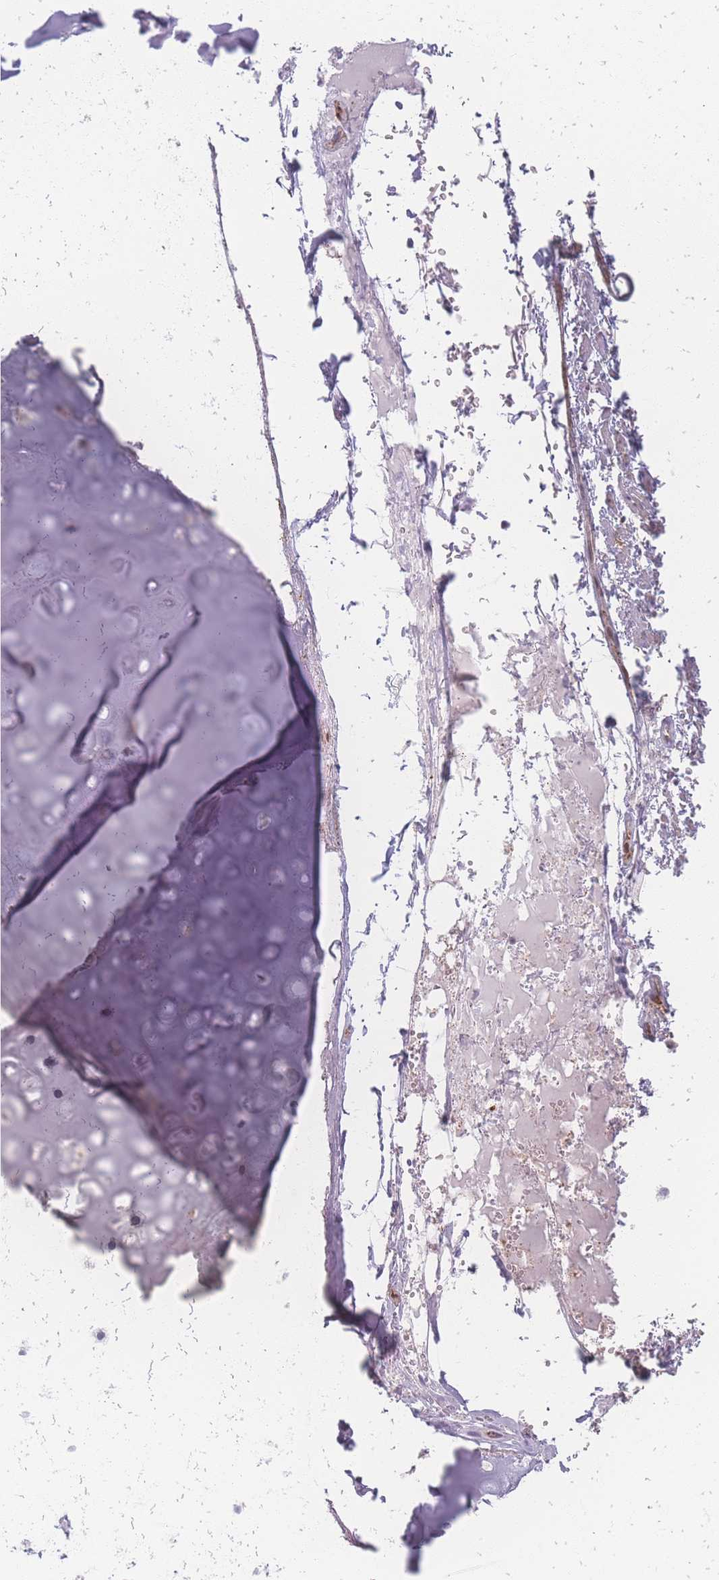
{"staining": {"intensity": "negative", "quantity": "none", "location": "none"}, "tissue": "adipose tissue", "cell_type": "Adipocytes", "image_type": "normal", "snomed": [{"axis": "morphology", "description": "Normal tissue, NOS"}, {"axis": "topography", "description": "Cartilage tissue"}], "caption": "This is an immunohistochemistry (IHC) image of benign human adipose tissue. There is no positivity in adipocytes.", "gene": "ZC3H13", "patient": {"sex": "male", "age": 66}}